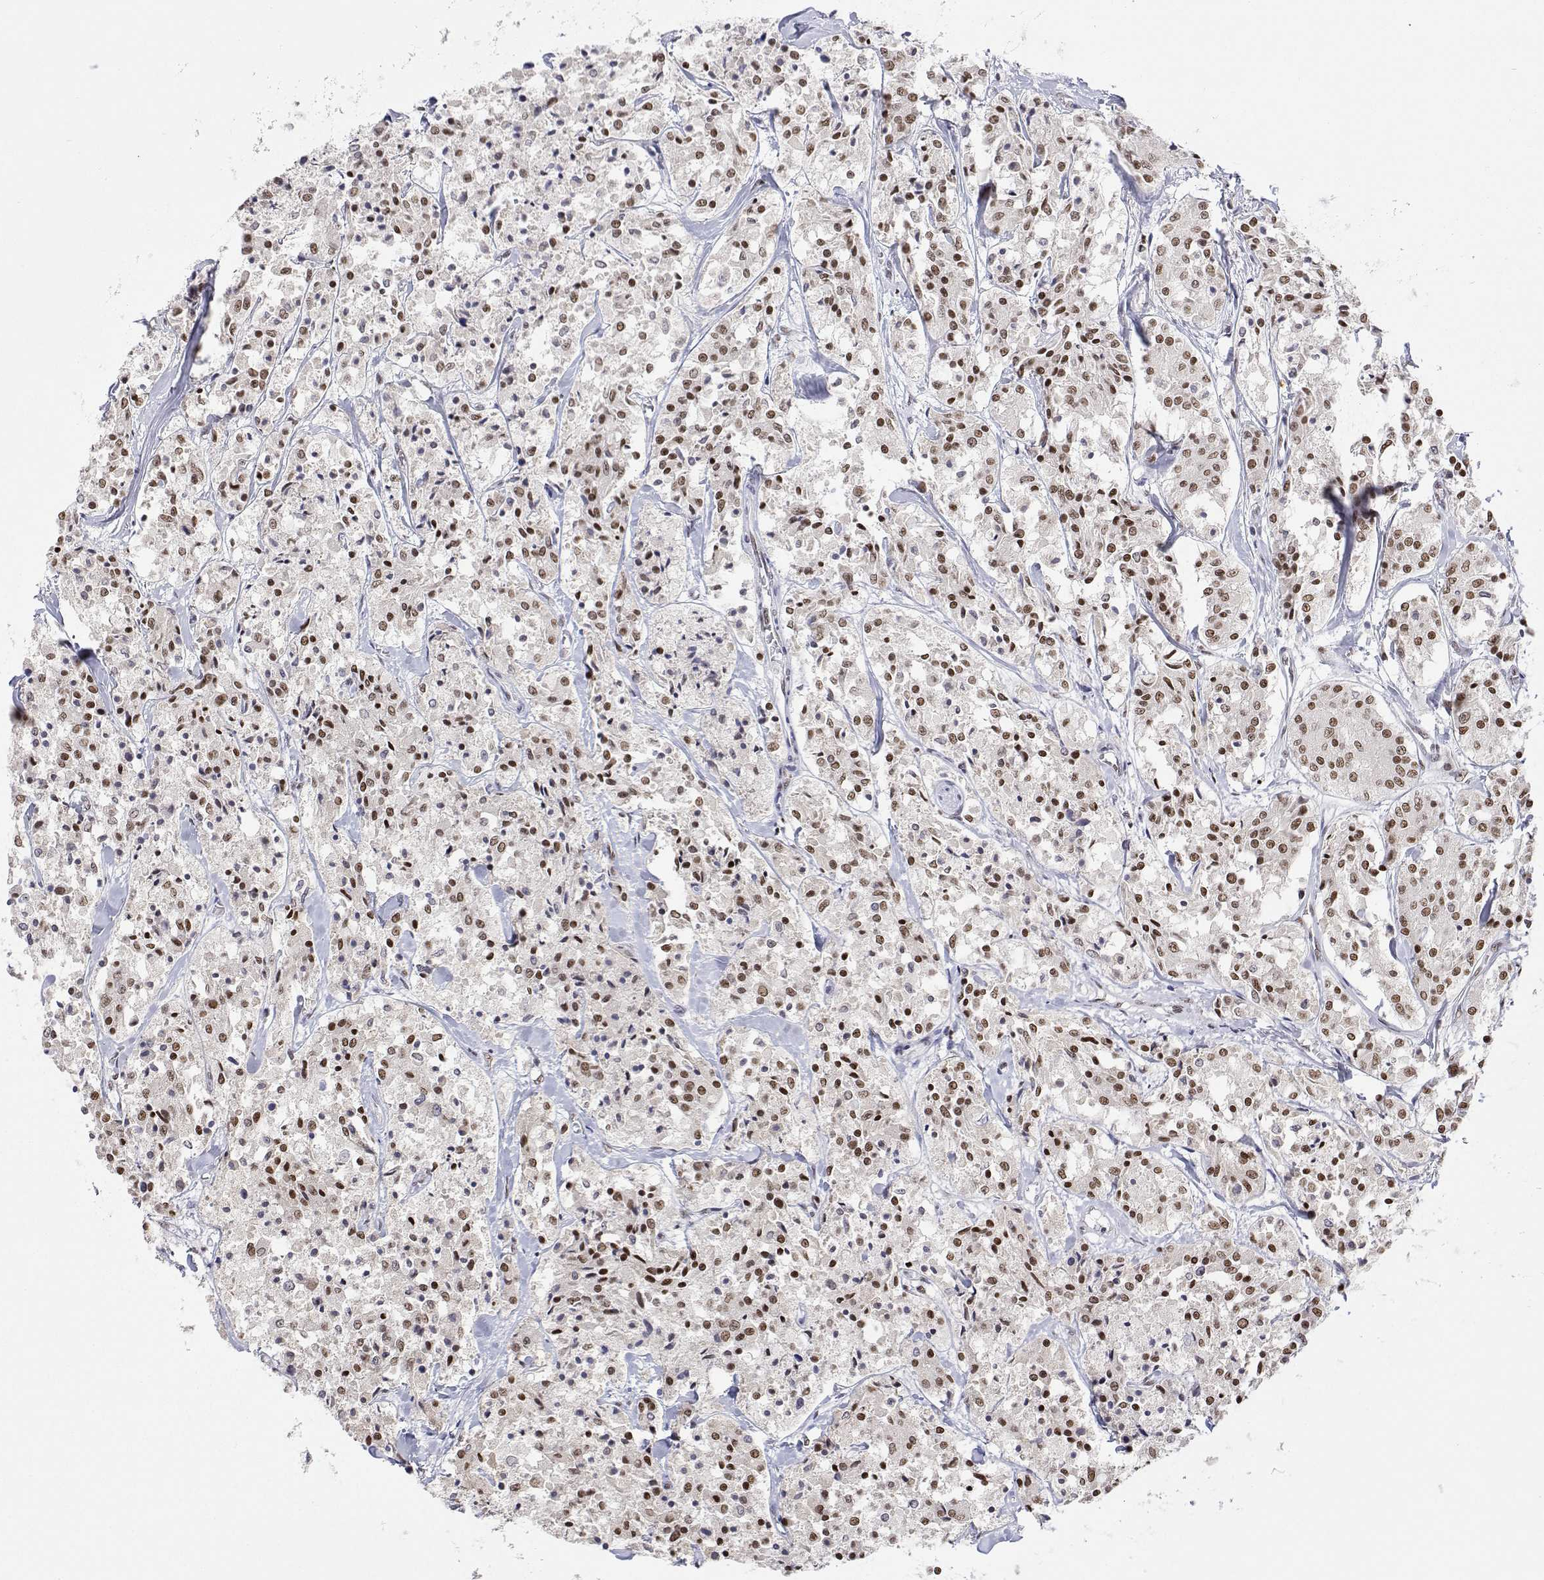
{"staining": {"intensity": "moderate", "quantity": ">75%", "location": "nuclear"}, "tissue": "carcinoid", "cell_type": "Tumor cells", "image_type": "cancer", "snomed": [{"axis": "morphology", "description": "Carcinoid, malignant, NOS"}, {"axis": "topography", "description": "Lung"}], "caption": "IHC image of neoplastic tissue: human carcinoid (malignant) stained using IHC demonstrates medium levels of moderate protein expression localized specifically in the nuclear of tumor cells, appearing as a nuclear brown color.", "gene": "ADAR", "patient": {"sex": "male", "age": 71}}